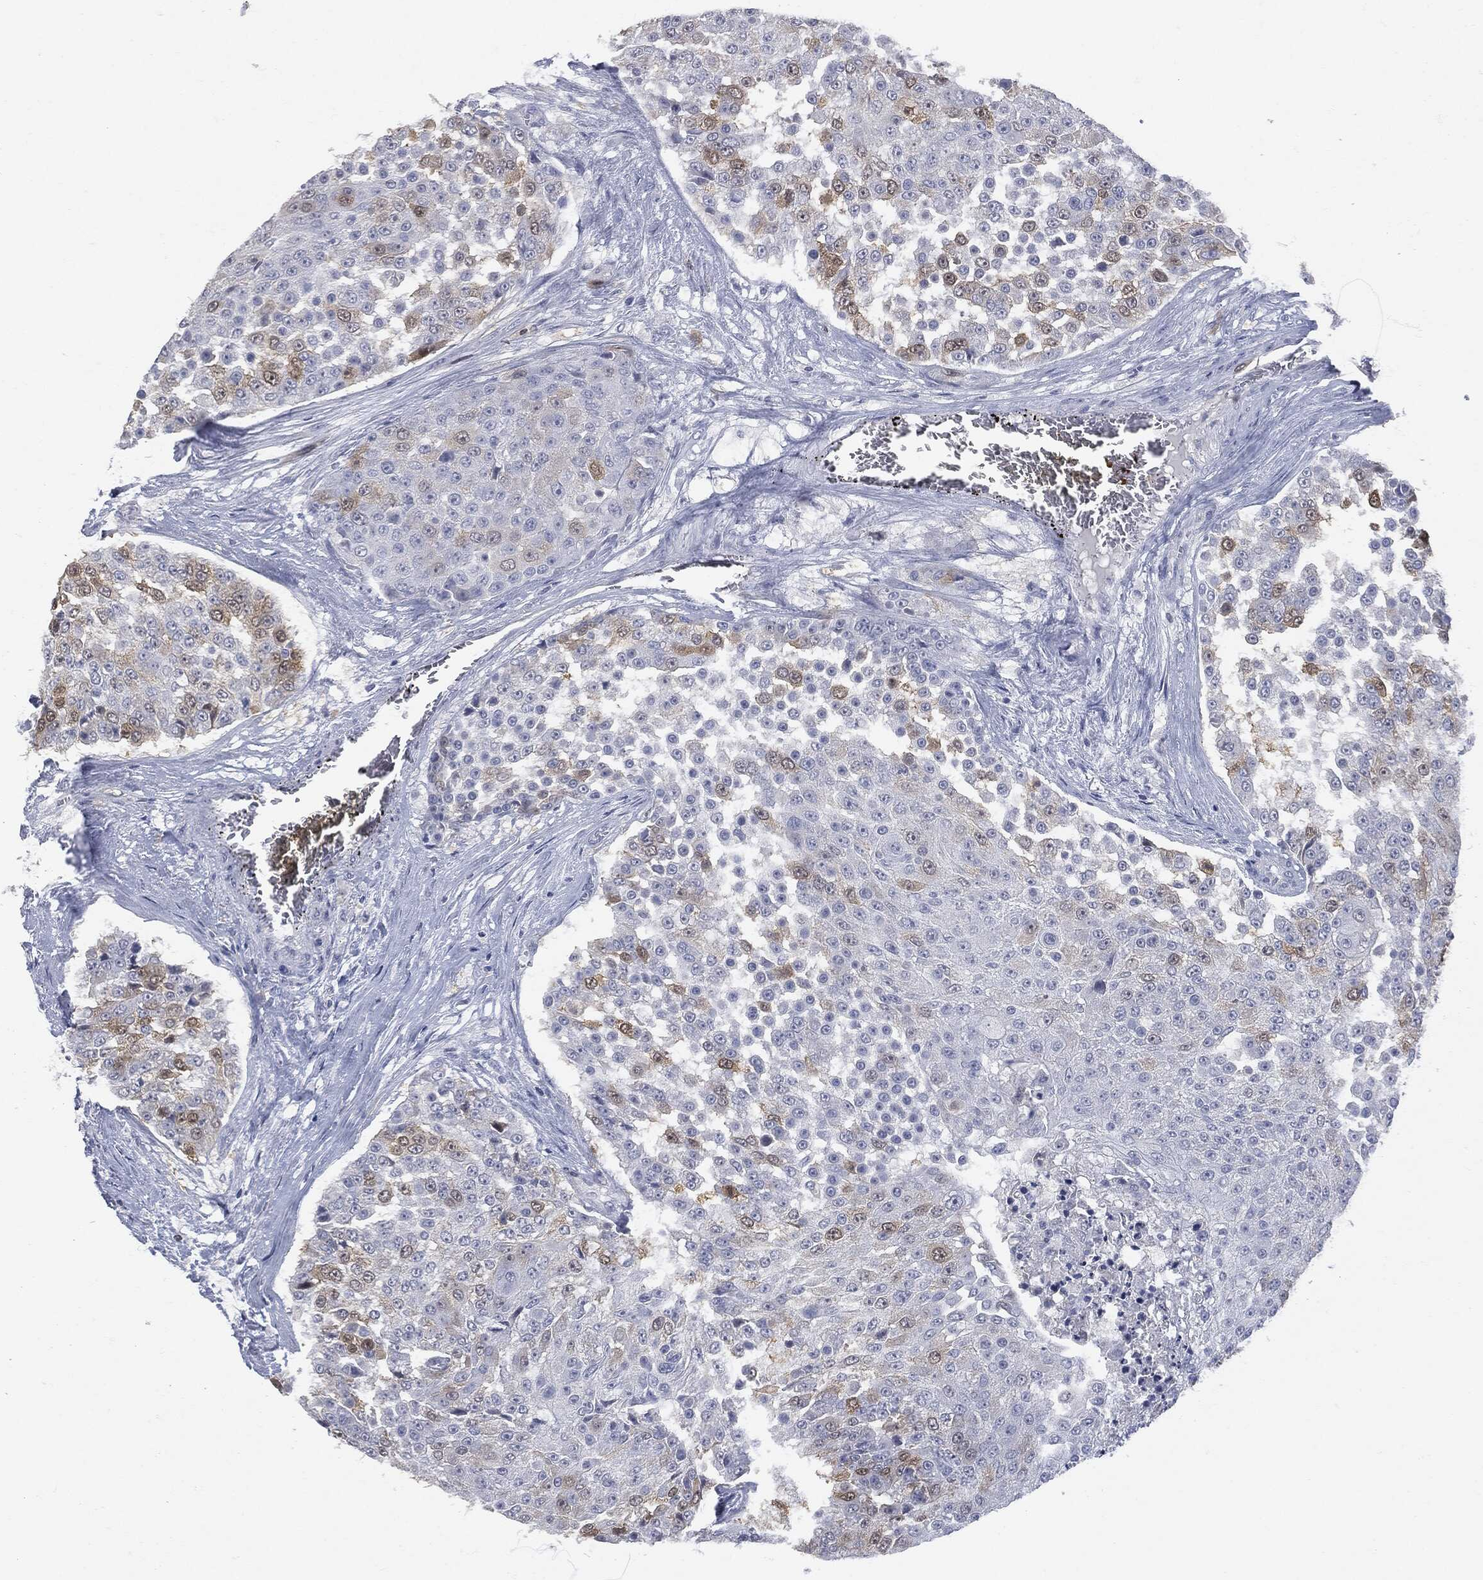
{"staining": {"intensity": "moderate", "quantity": "<25%", "location": "cytoplasmic/membranous"}, "tissue": "urothelial cancer", "cell_type": "Tumor cells", "image_type": "cancer", "snomed": [{"axis": "morphology", "description": "Urothelial carcinoma, High grade"}, {"axis": "topography", "description": "Urinary bladder"}], "caption": "High-grade urothelial carcinoma stained with a brown dye displays moderate cytoplasmic/membranous positive staining in about <25% of tumor cells.", "gene": "UBE2C", "patient": {"sex": "female", "age": 63}}